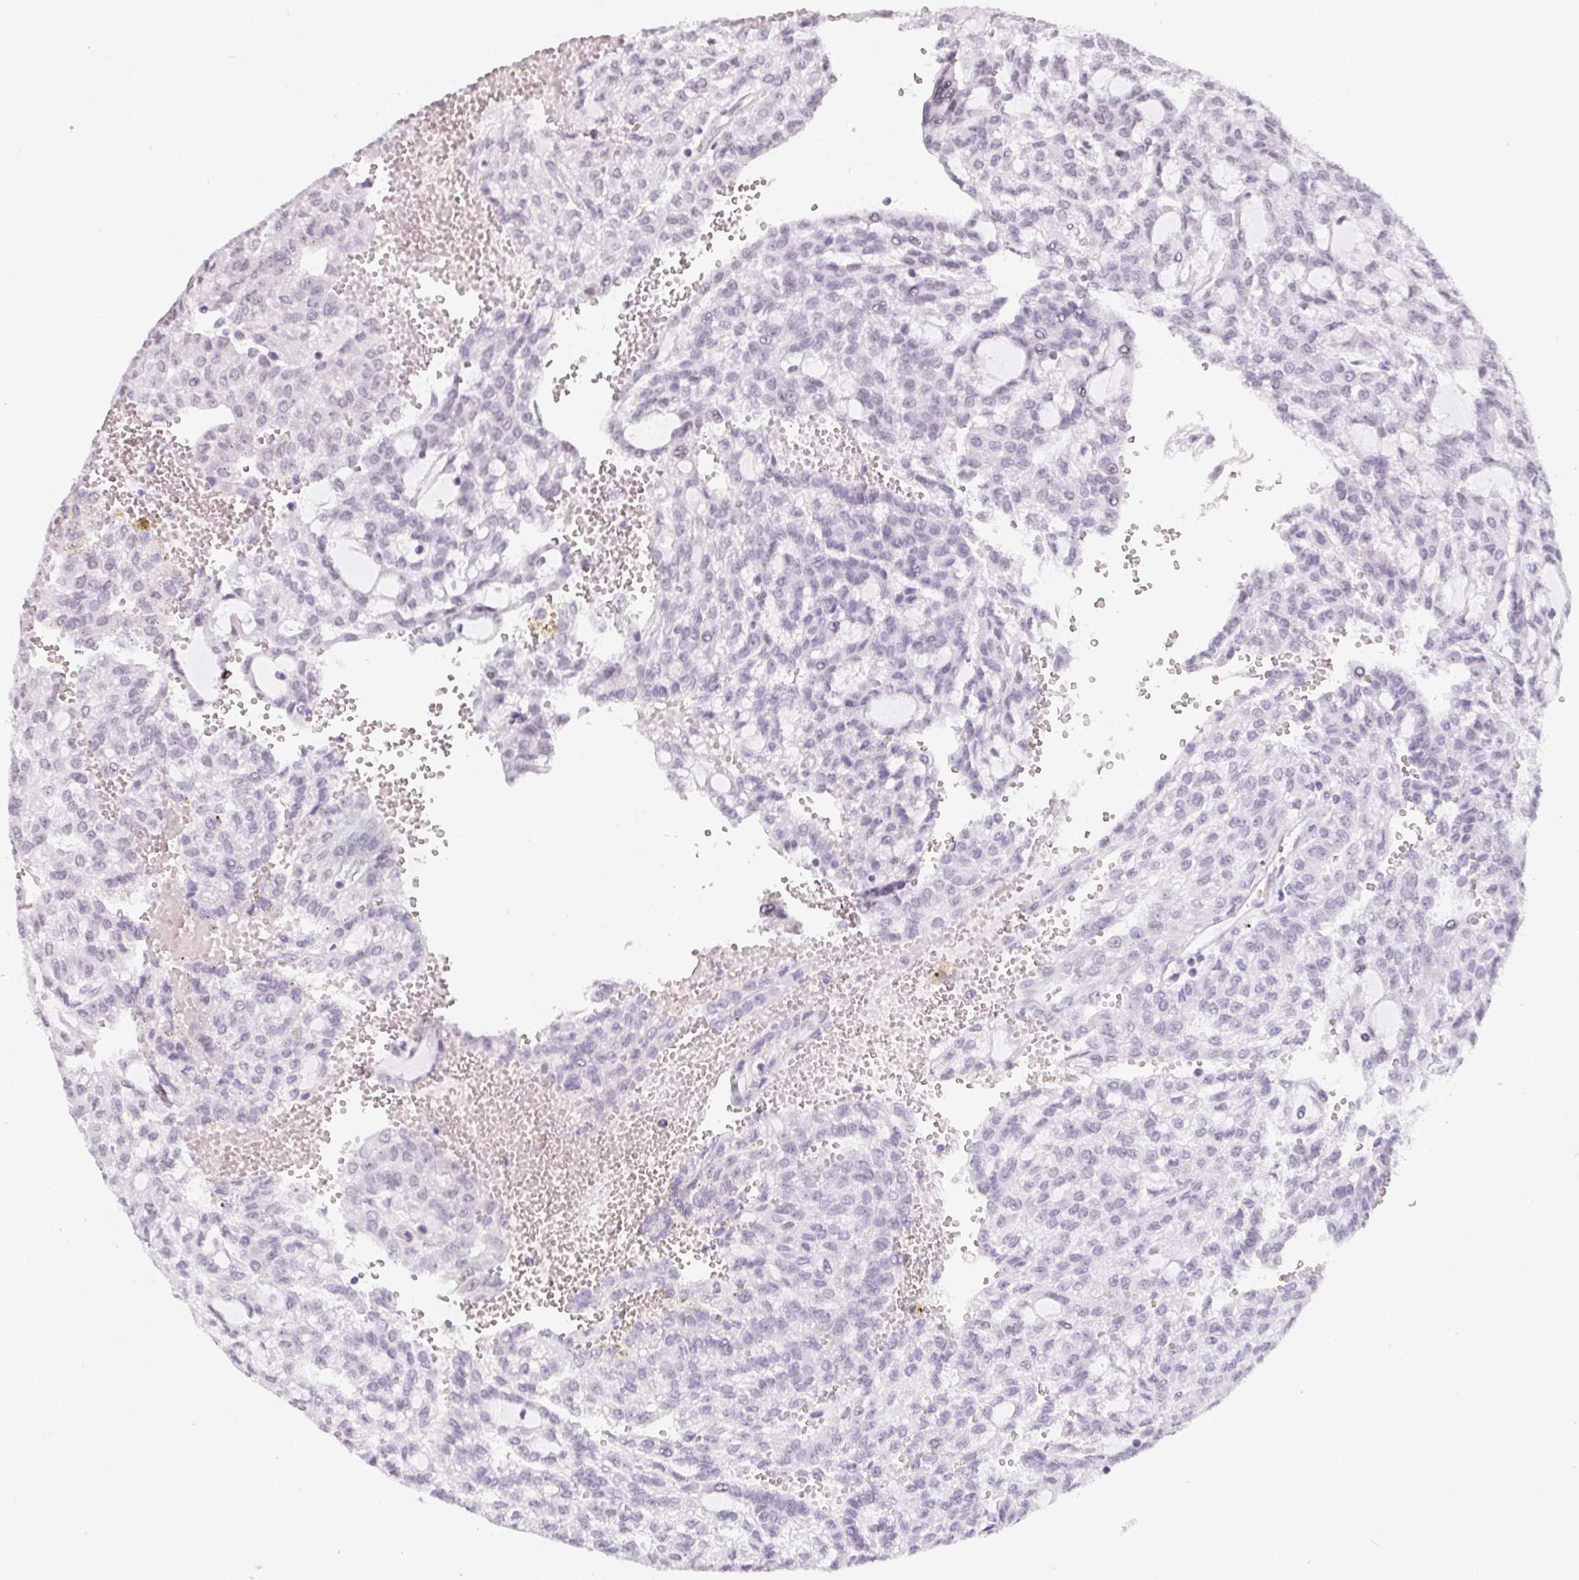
{"staining": {"intensity": "negative", "quantity": "none", "location": "none"}, "tissue": "renal cancer", "cell_type": "Tumor cells", "image_type": "cancer", "snomed": [{"axis": "morphology", "description": "Adenocarcinoma, NOS"}, {"axis": "topography", "description": "Kidney"}], "caption": "Tumor cells show no significant expression in renal cancer (adenocarcinoma).", "gene": "SYNPR", "patient": {"sex": "male", "age": 63}}